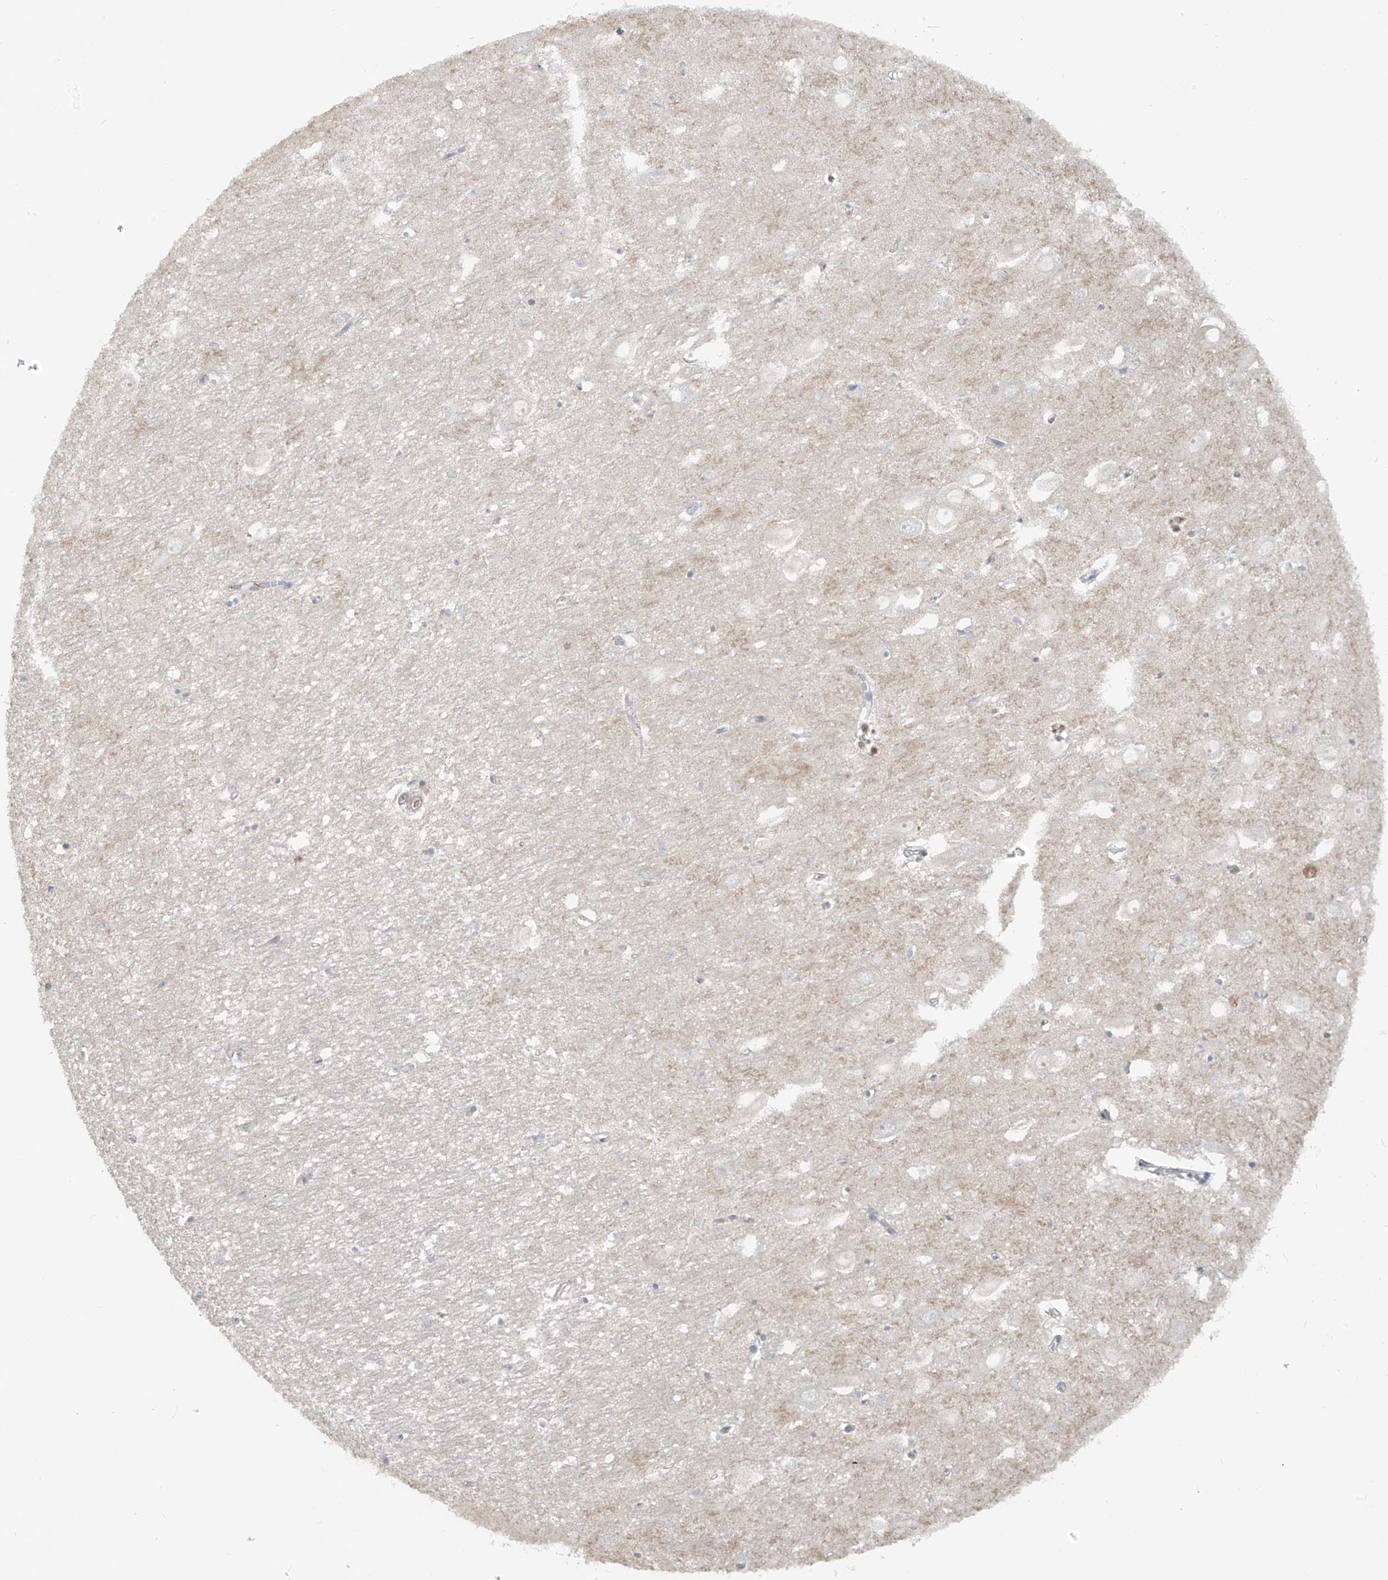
{"staining": {"intensity": "negative", "quantity": "none", "location": "none"}, "tissue": "hippocampus", "cell_type": "Glial cells", "image_type": "normal", "snomed": [{"axis": "morphology", "description": "Normal tissue, NOS"}, {"axis": "topography", "description": "Hippocampus"}], "caption": "A high-resolution histopathology image shows immunohistochemistry staining of normal hippocampus, which shows no significant expression in glial cells.", "gene": "ABCD1", "patient": {"sex": "female", "age": 64}}